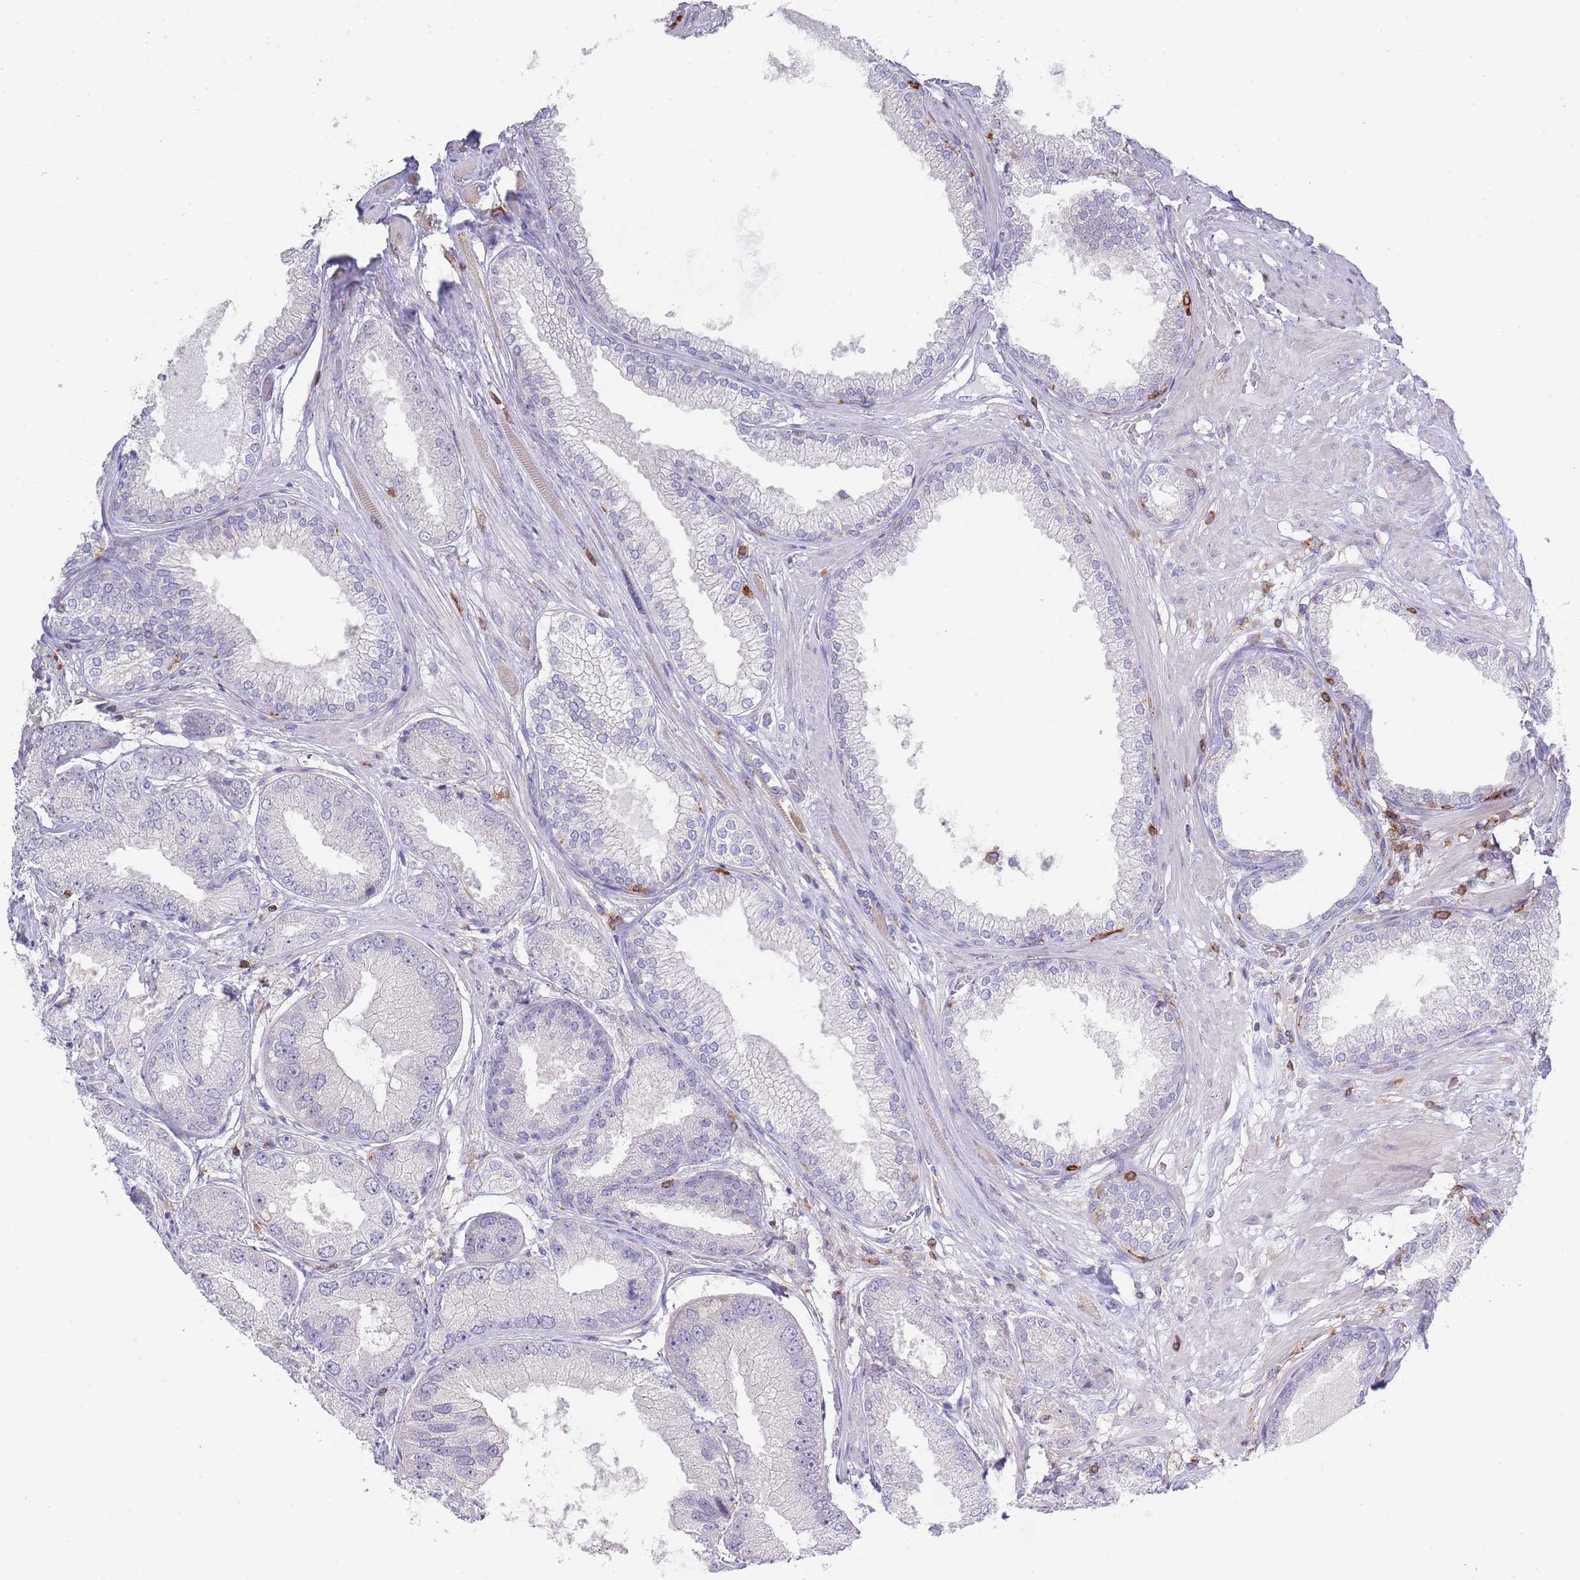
{"staining": {"intensity": "negative", "quantity": "none", "location": "none"}, "tissue": "prostate cancer", "cell_type": "Tumor cells", "image_type": "cancer", "snomed": [{"axis": "morphology", "description": "Adenocarcinoma, High grade"}, {"axis": "topography", "description": "Prostate"}], "caption": "Prostate cancer (high-grade adenocarcinoma) stained for a protein using immunohistochemistry (IHC) displays no staining tumor cells.", "gene": "LPXN", "patient": {"sex": "male", "age": 71}}